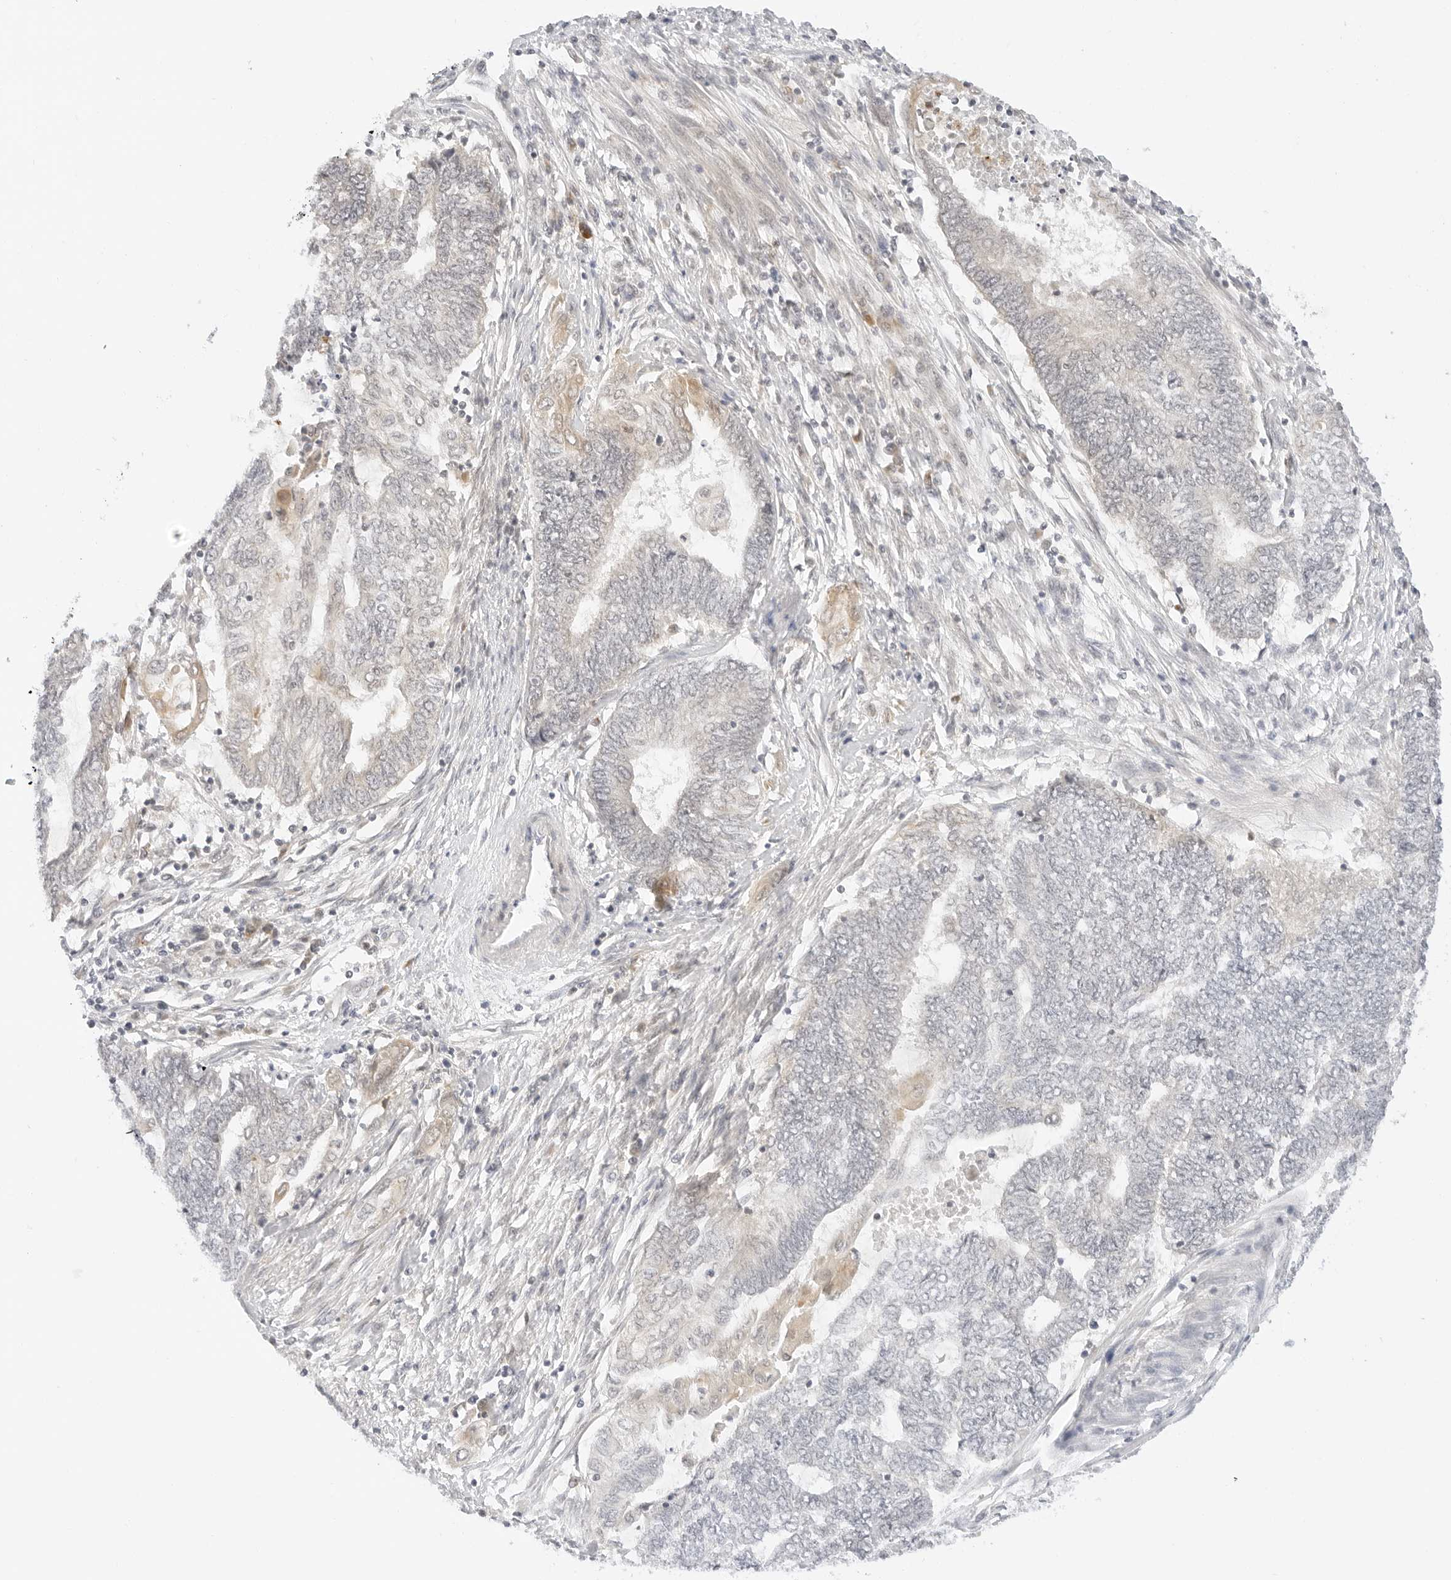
{"staining": {"intensity": "negative", "quantity": "none", "location": "none"}, "tissue": "endometrial cancer", "cell_type": "Tumor cells", "image_type": "cancer", "snomed": [{"axis": "morphology", "description": "Adenocarcinoma, NOS"}, {"axis": "topography", "description": "Uterus"}, {"axis": "topography", "description": "Endometrium"}], "caption": "This is an IHC histopathology image of human adenocarcinoma (endometrial). There is no expression in tumor cells.", "gene": "POLR3C", "patient": {"sex": "female", "age": 70}}